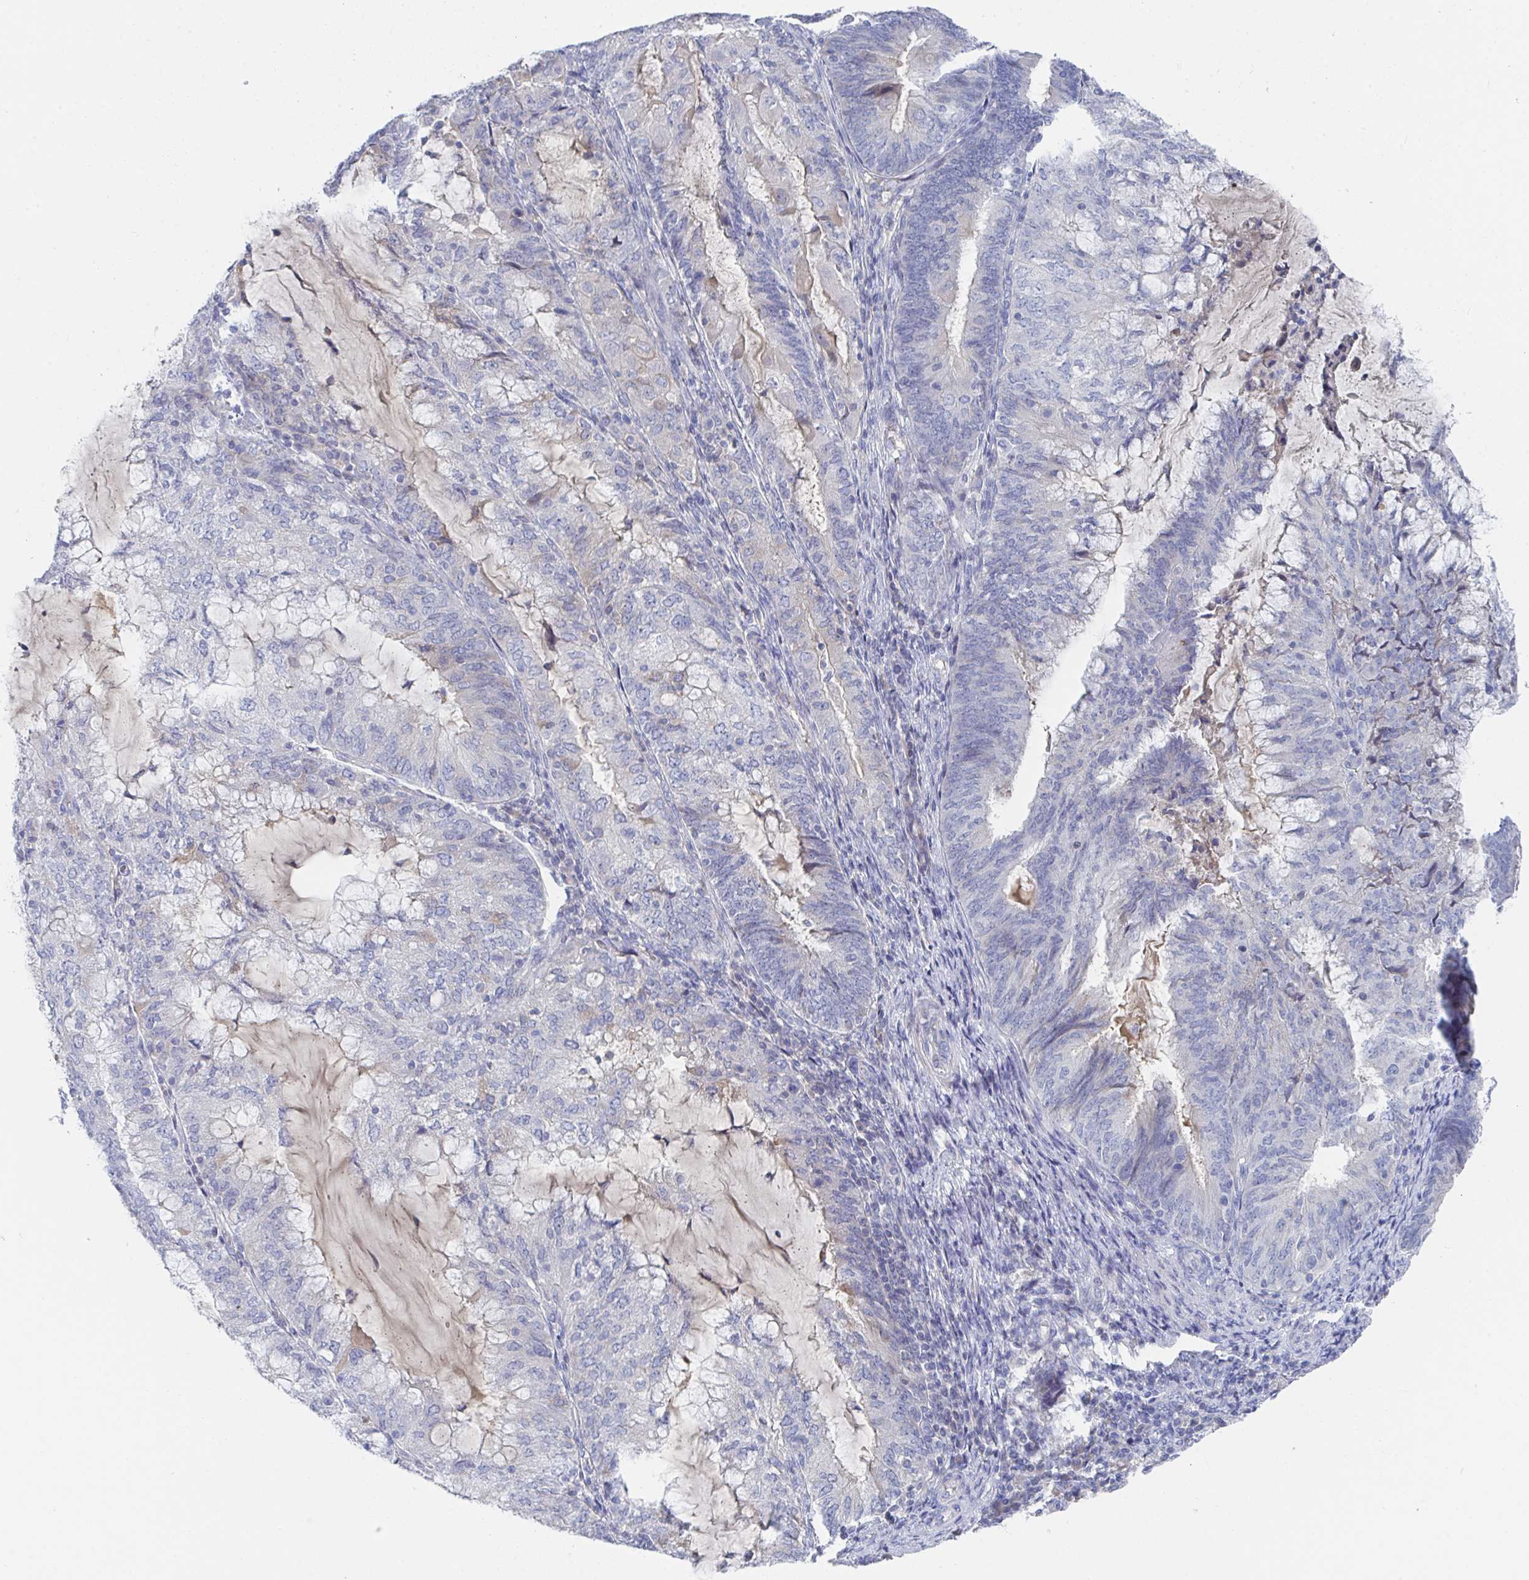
{"staining": {"intensity": "negative", "quantity": "none", "location": "none"}, "tissue": "endometrial cancer", "cell_type": "Tumor cells", "image_type": "cancer", "snomed": [{"axis": "morphology", "description": "Adenocarcinoma, NOS"}, {"axis": "topography", "description": "Endometrium"}], "caption": "There is no significant expression in tumor cells of endometrial cancer (adenocarcinoma). (DAB (3,3'-diaminobenzidine) IHC visualized using brightfield microscopy, high magnification).", "gene": "TNFAIP6", "patient": {"sex": "female", "age": 81}}